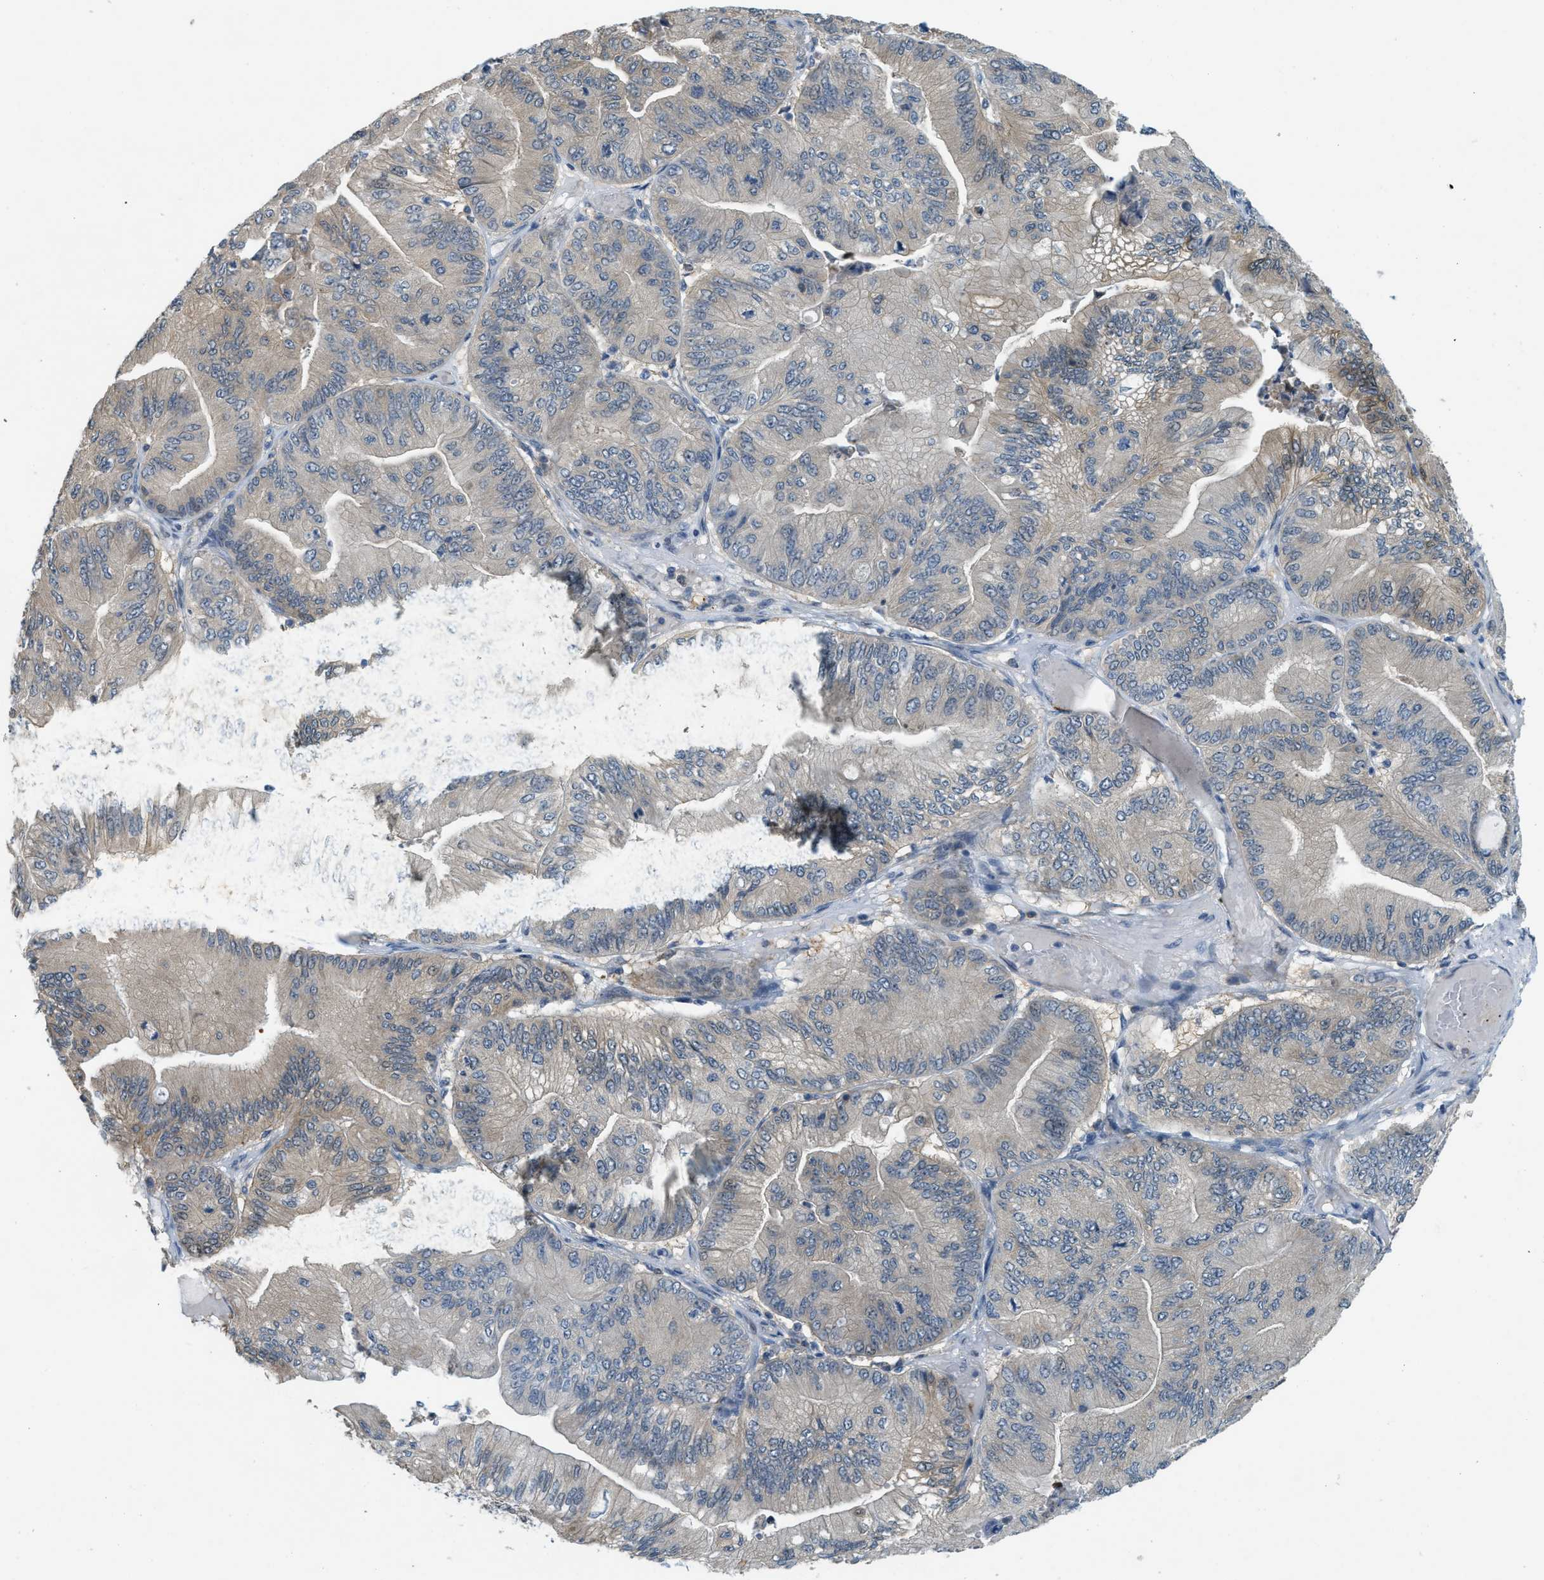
{"staining": {"intensity": "negative", "quantity": "none", "location": "none"}, "tissue": "ovarian cancer", "cell_type": "Tumor cells", "image_type": "cancer", "snomed": [{"axis": "morphology", "description": "Cystadenocarcinoma, mucinous, NOS"}, {"axis": "topography", "description": "Ovary"}], "caption": "There is no significant expression in tumor cells of ovarian cancer (mucinous cystadenocarcinoma). The staining is performed using DAB (3,3'-diaminobenzidine) brown chromogen with nuclei counter-stained in using hematoxylin.", "gene": "PDCL3", "patient": {"sex": "female", "age": 61}}